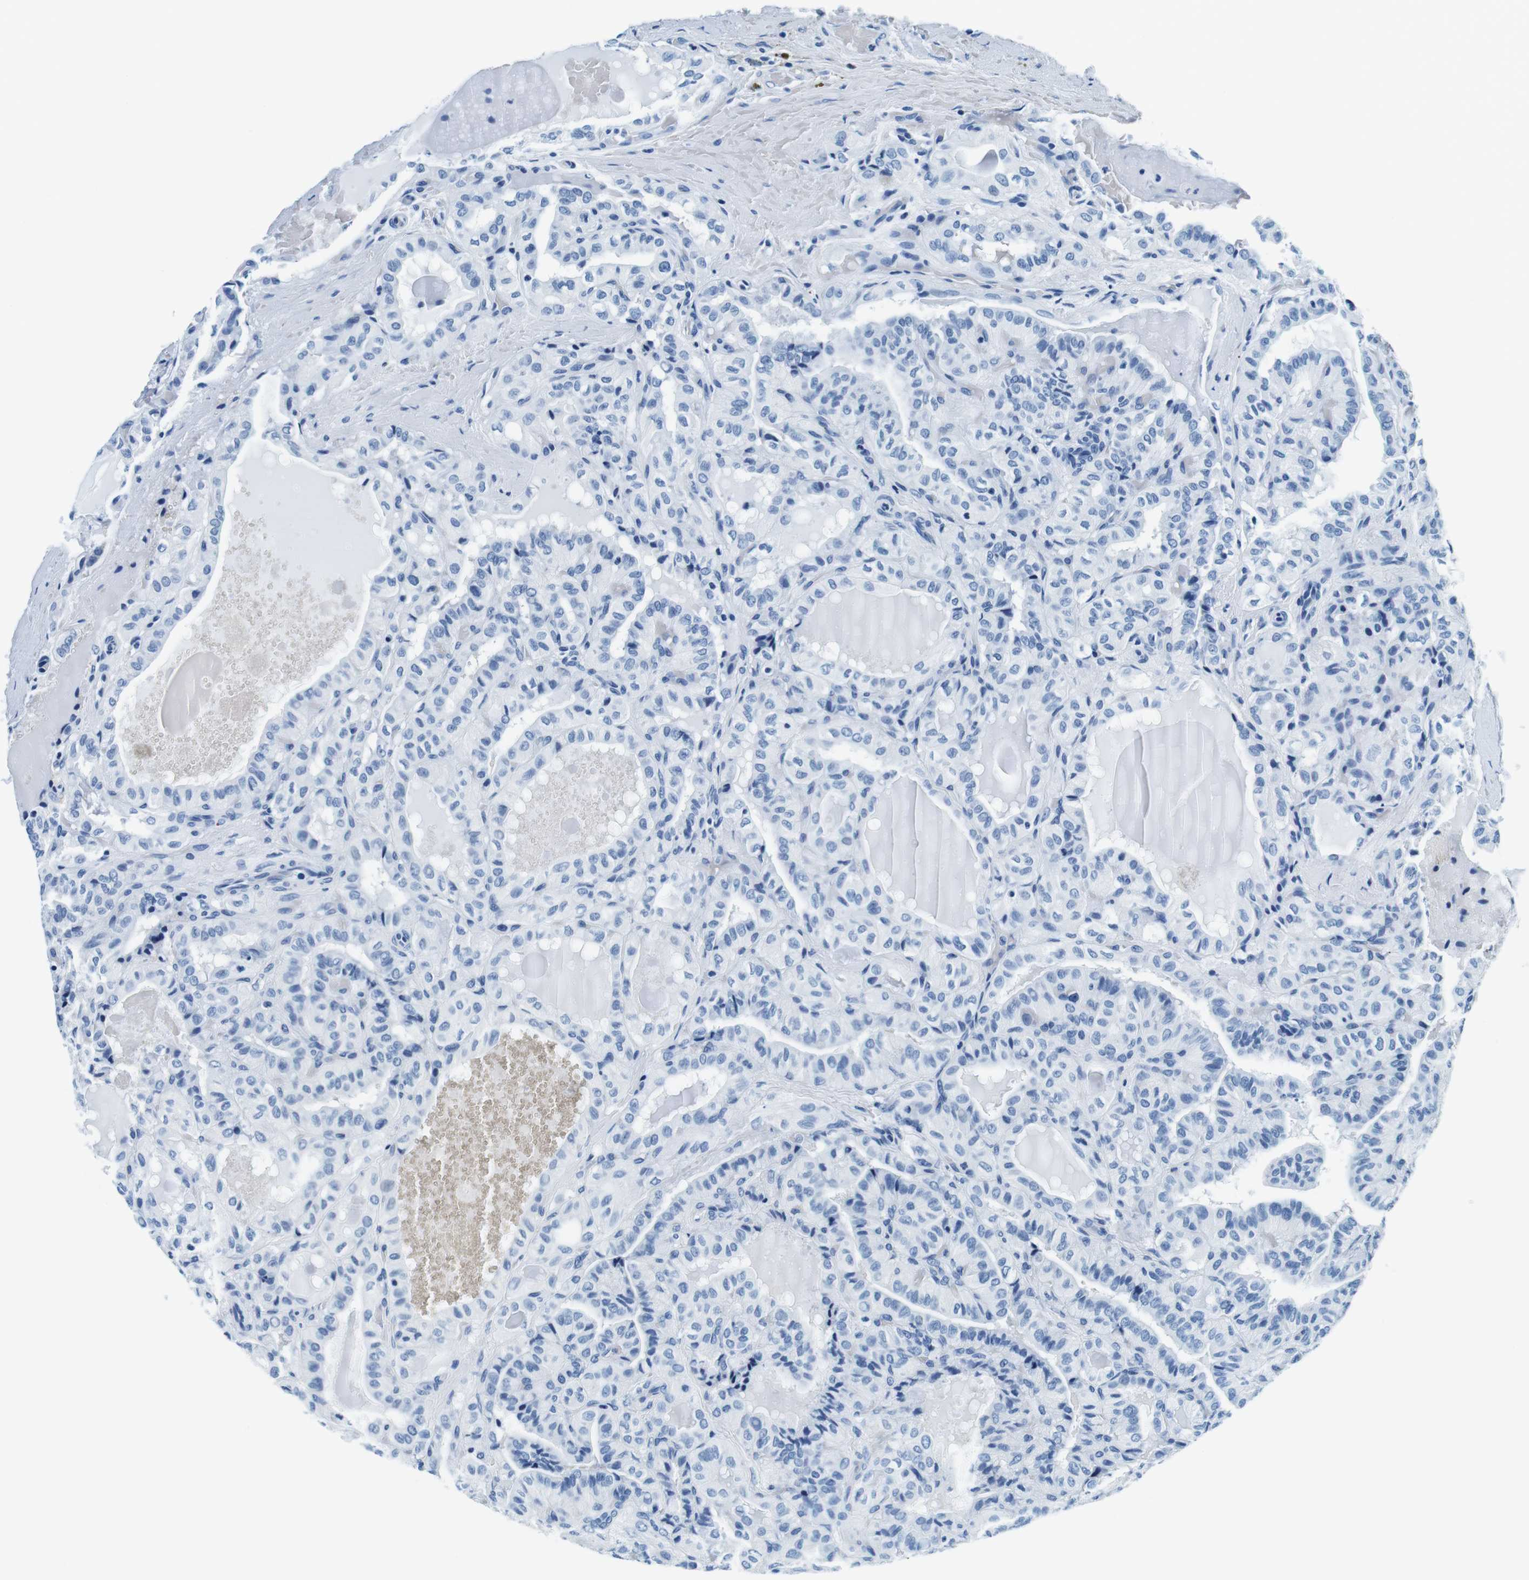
{"staining": {"intensity": "negative", "quantity": "none", "location": "none"}, "tissue": "thyroid cancer", "cell_type": "Tumor cells", "image_type": "cancer", "snomed": [{"axis": "morphology", "description": "Papillary adenocarcinoma, NOS"}, {"axis": "topography", "description": "Thyroid gland"}], "caption": "Immunohistochemistry (IHC) photomicrograph of human thyroid cancer (papillary adenocarcinoma) stained for a protein (brown), which exhibits no expression in tumor cells.", "gene": "ELANE", "patient": {"sex": "male", "age": 77}}